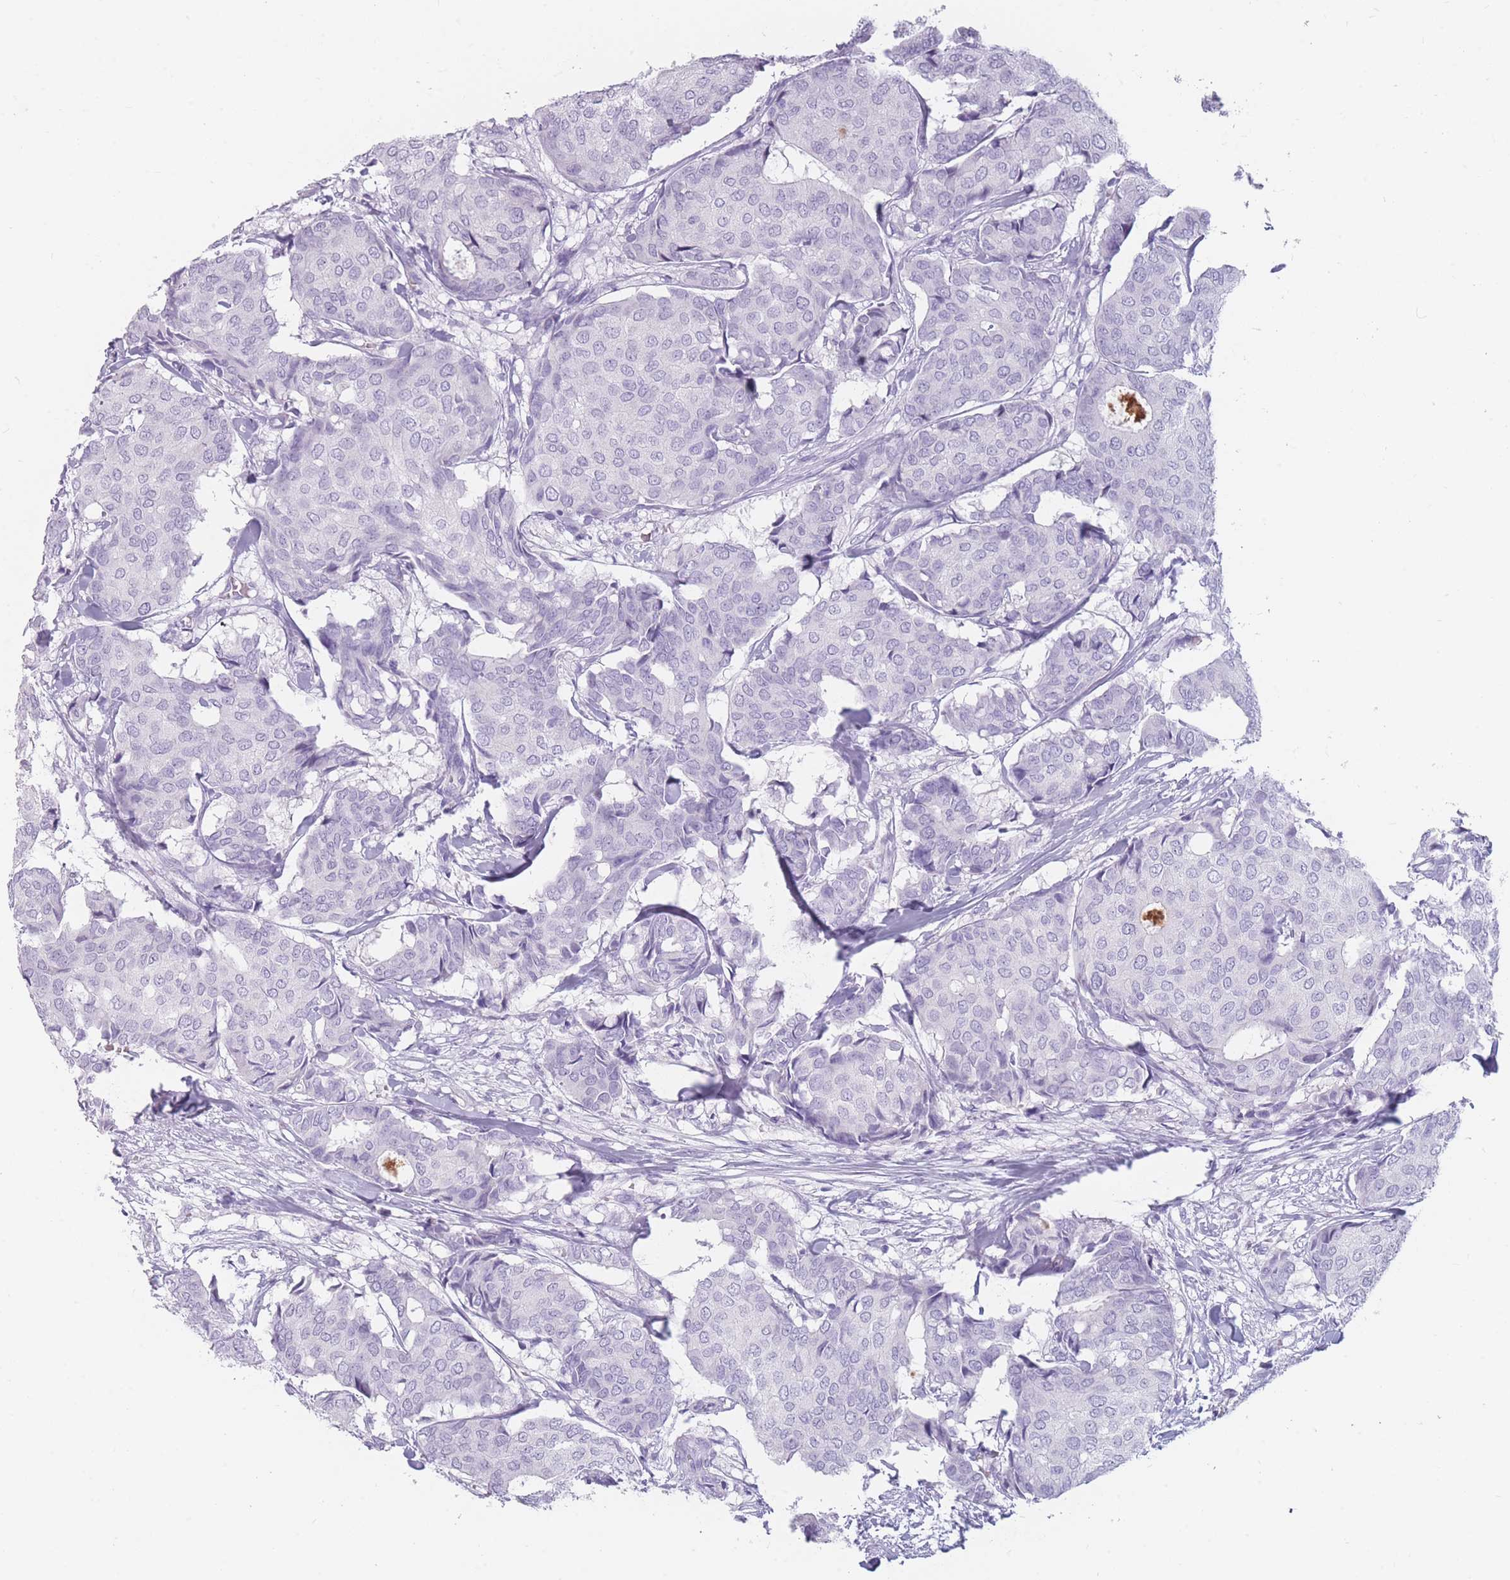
{"staining": {"intensity": "negative", "quantity": "none", "location": "none"}, "tissue": "breast cancer", "cell_type": "Tumor cells", "image_type": "cancer", "snomed": [{"axis": "morphology", "description": "Duct carcinoma"}, {"axis": "topography", "description": "Breast"}], "caption": "DAB immunohistochemical staining of infiltrating ductal carcinoma (breast) demonstrates no significant staining in tumor cells.", "gene": "CCNO", "patient": {"sex": "female", "age": 75}}